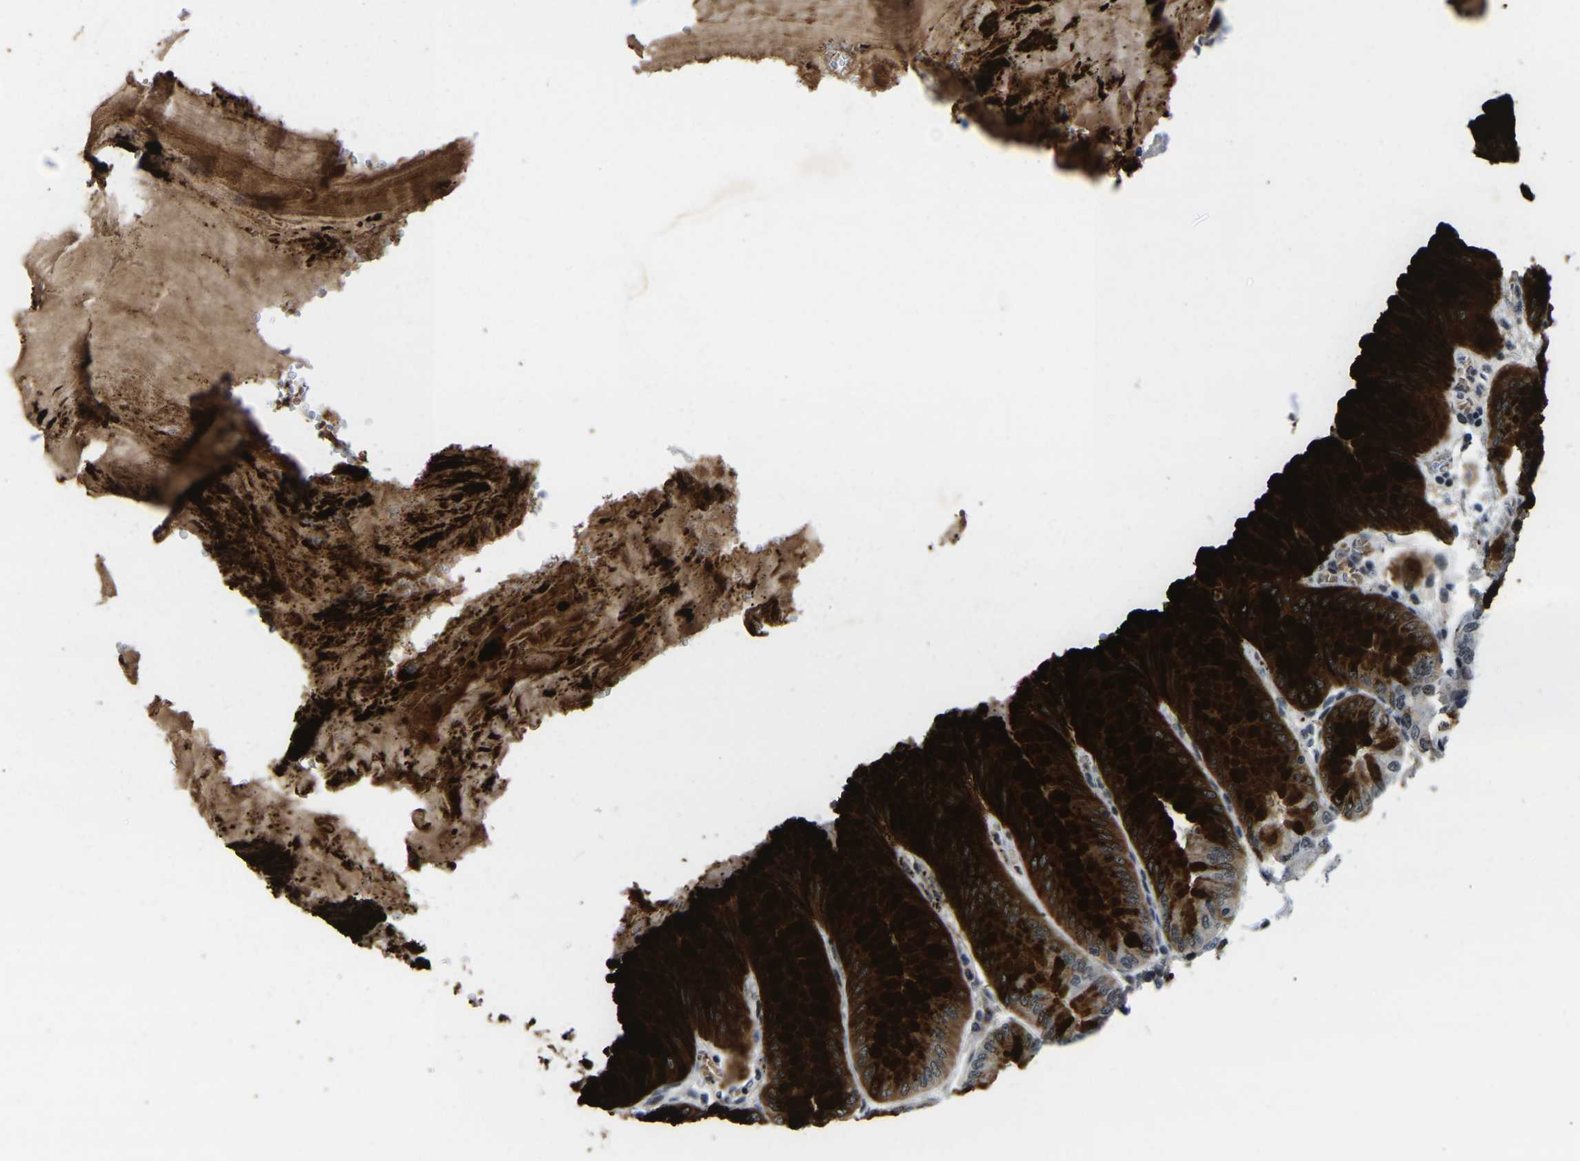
{"staining": {"intensity": "strong", "quantity": "25%-75%", "location": "cytoplasmic/membranous,nuclear"}, "tissue": "stomach", "cell_type": "Glandular cells", "image_type": "normal", "snomed": [{"axis": "morphology", "description": "Normal tissue, NOS"}, {"axis": "topography", "description": "Stomach, lower"}], "caption": "The photomicrograph reveals staining of unremarkable stomach, revealing strong cytoplasmic/membranous,nuclear protein staining (brown color) within glandular cells.", "gene": "POLDIP3", "patient": {"sex": "male", "age": 71}}